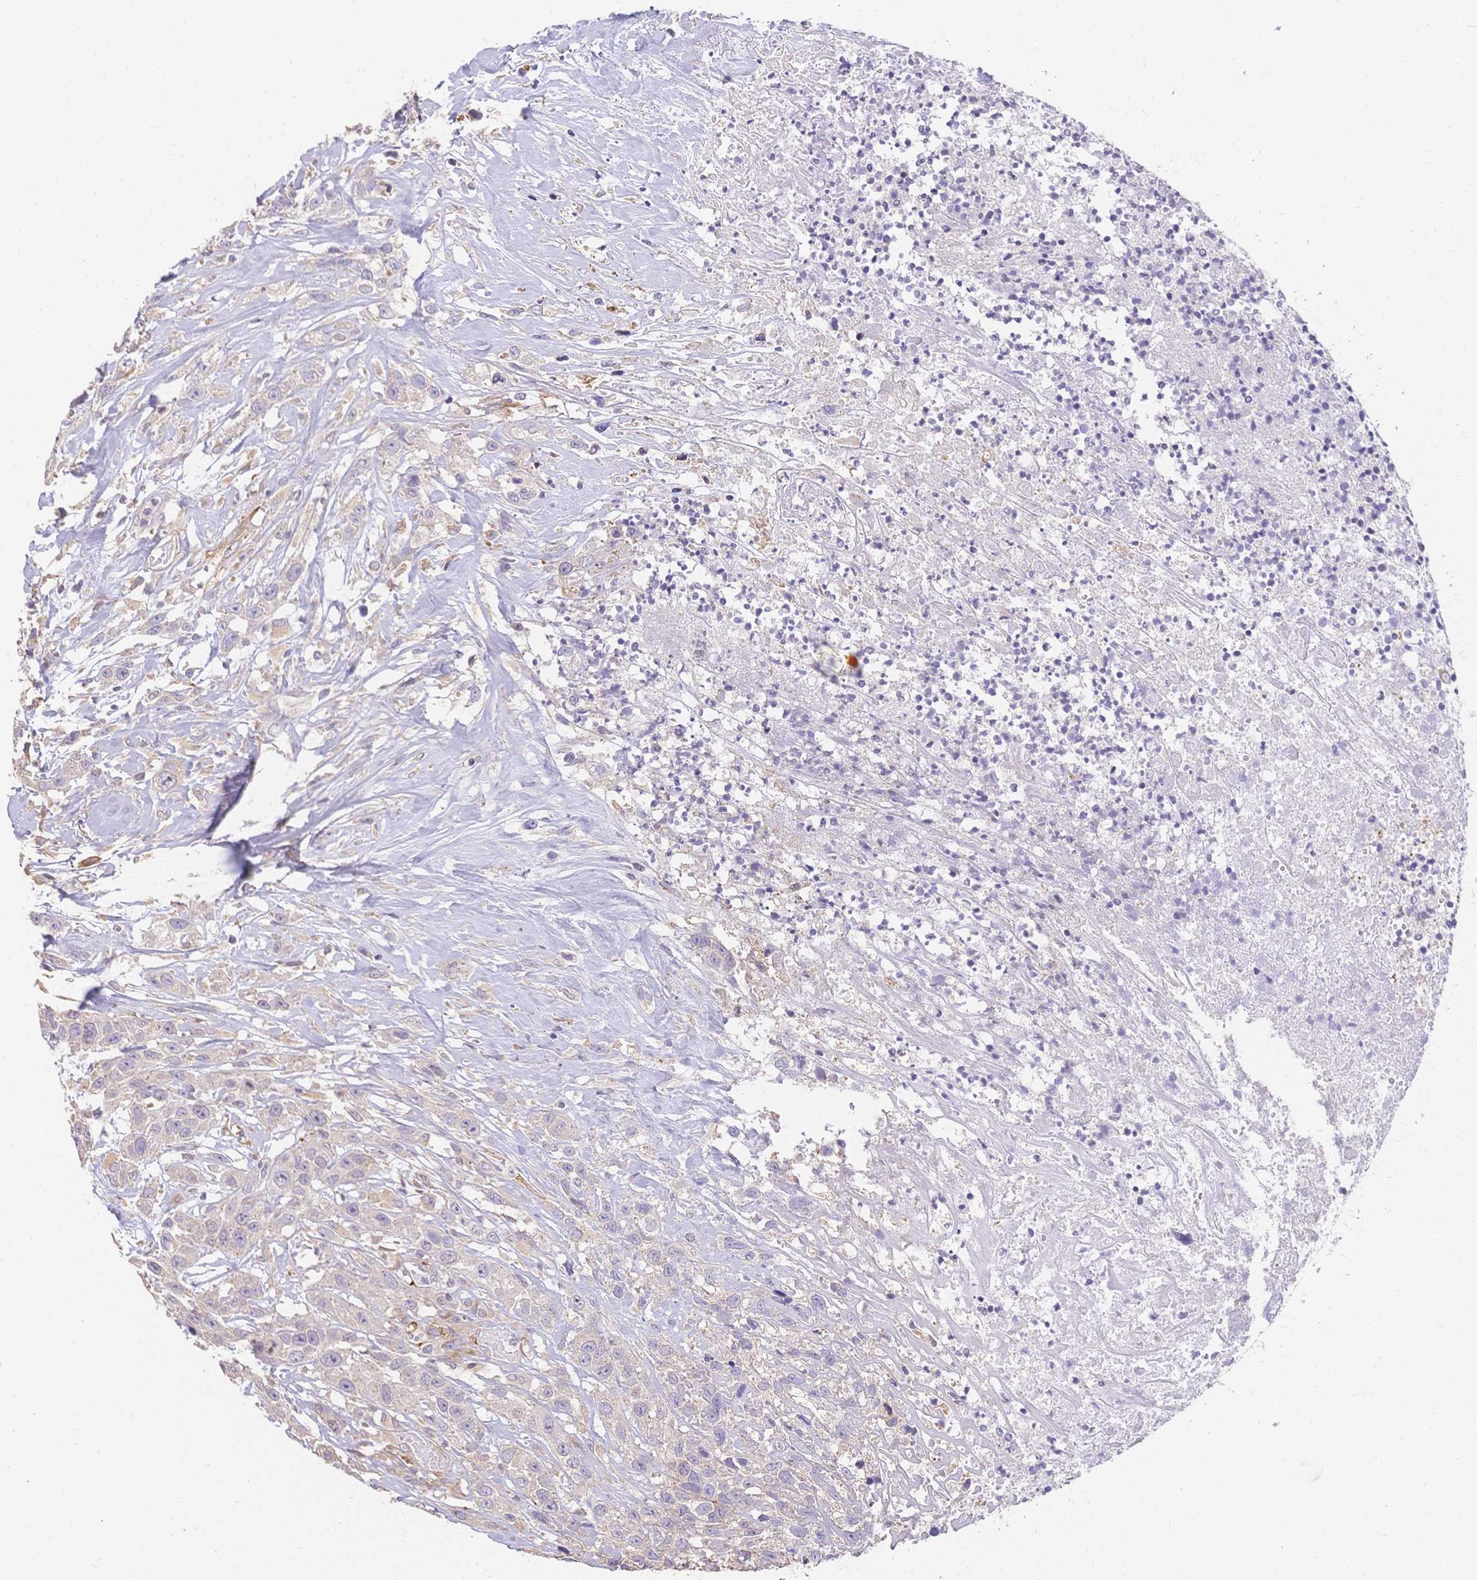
{"staining": {"intensity": "moderate", "quantity": "25%-75%", "location": "cytoplasmic/membranous"}, "tissue": "head and neck cancer", "cell_type": "Tumor cells", "image_type": "cancer", "snomed": [{"axis": "morphology", "description": "Squamous cell carcinoma, NOS"}, {"axis": "topography", "description": "Head-Neck"}], "caption": "About 25%-75% of tumor cells in human head and neck cancer (squamous cell carcinoma) show moderate cytoplasmic/membranous protein staining as visualized by brown immunohistochemical staining.", "gene": "HS3ST5", "patient": {"sex": "male", "age": 57}}